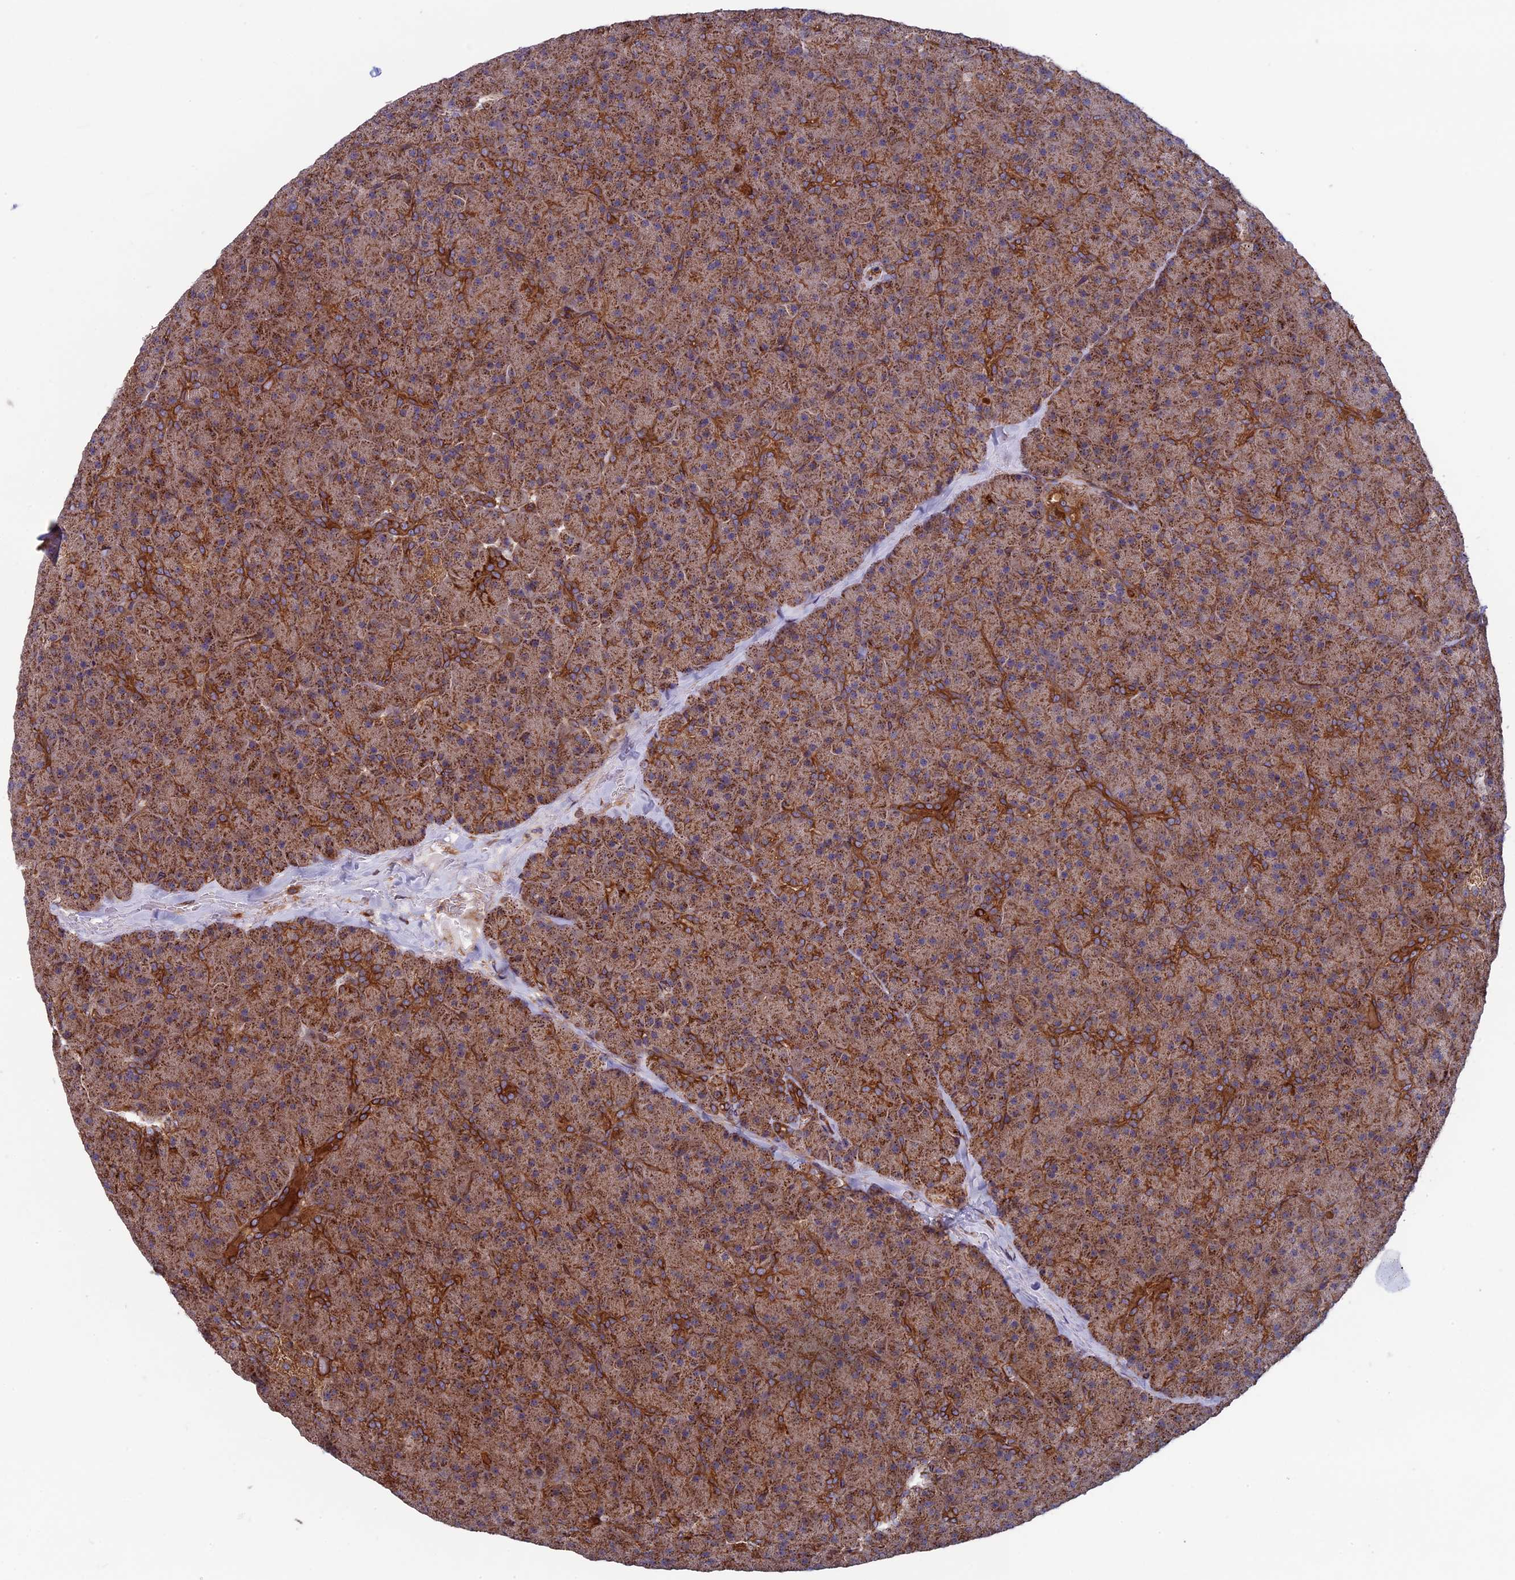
{"staining": {"intensity": "strong", "quantity": "25%-75%", "location": "cytoplasmic/membranous"}, "tissue": "pancreas", "cell_type": "Exocrine glandular cells", "image_type": "normal", "snomed": [{"axis": "morphology", "description": "Normal tissue, NOS"}, {"axis": "topography", "description": "Pancreas"}], "caption": "Immunohistochemical staining of benign pancreas shows high levels of strong cytoplasmic/membranous staining in approximately 25%-75% of exocrine glandular cells. (DAB (3,3'-diaminobenzidine) IHC with brightfield microscopy, high magnification).", "gene": "CCDC8", "patient": {"sex": "male", "age": 36}}